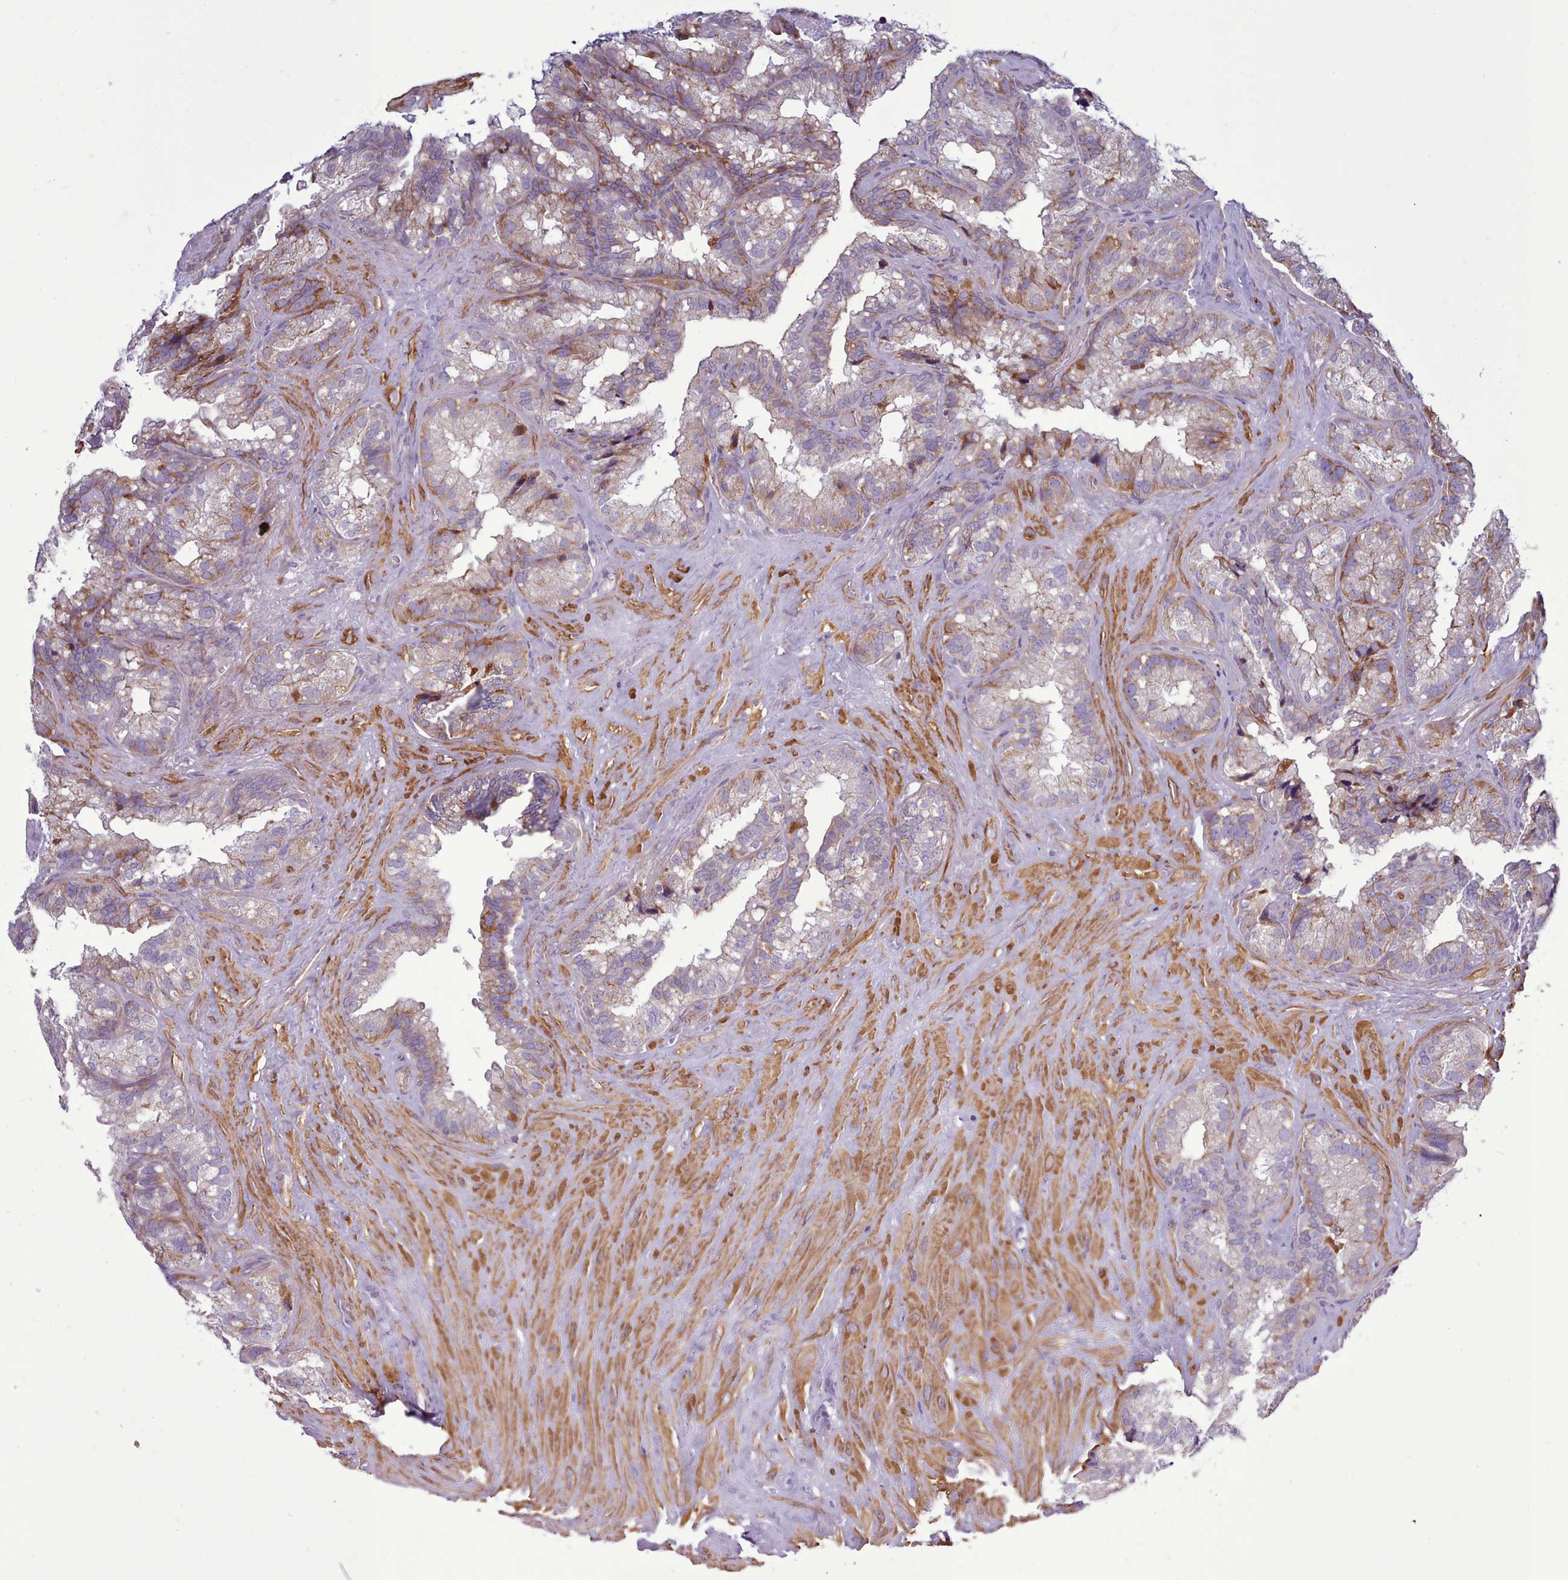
{"staining": {"intensity": "weak", "quantity": "<25%", "location": "cytoplasmic/membranous"}, "tissue": "seminal vesicle", "cell_type": "Glandular cells", "image_type": "normal", "snomed": [{"axis": "morphology", "description": "Normal tissue, NOS"}, {"axis": "topography", "description": "Prostate"}, {"axis": "topography", "description": "Seminal veicle"}], "caption": "Glandular cells show no significant protein positivity in benign seminal vesicle. (Stains: DAB immunohistochemistry (IHC) with hematoxylin counter stain, Microscopy: brightfield microscopy at high magnification).", "gene": "TENT4B", "patient": {"sex": "male", "age": 68}}